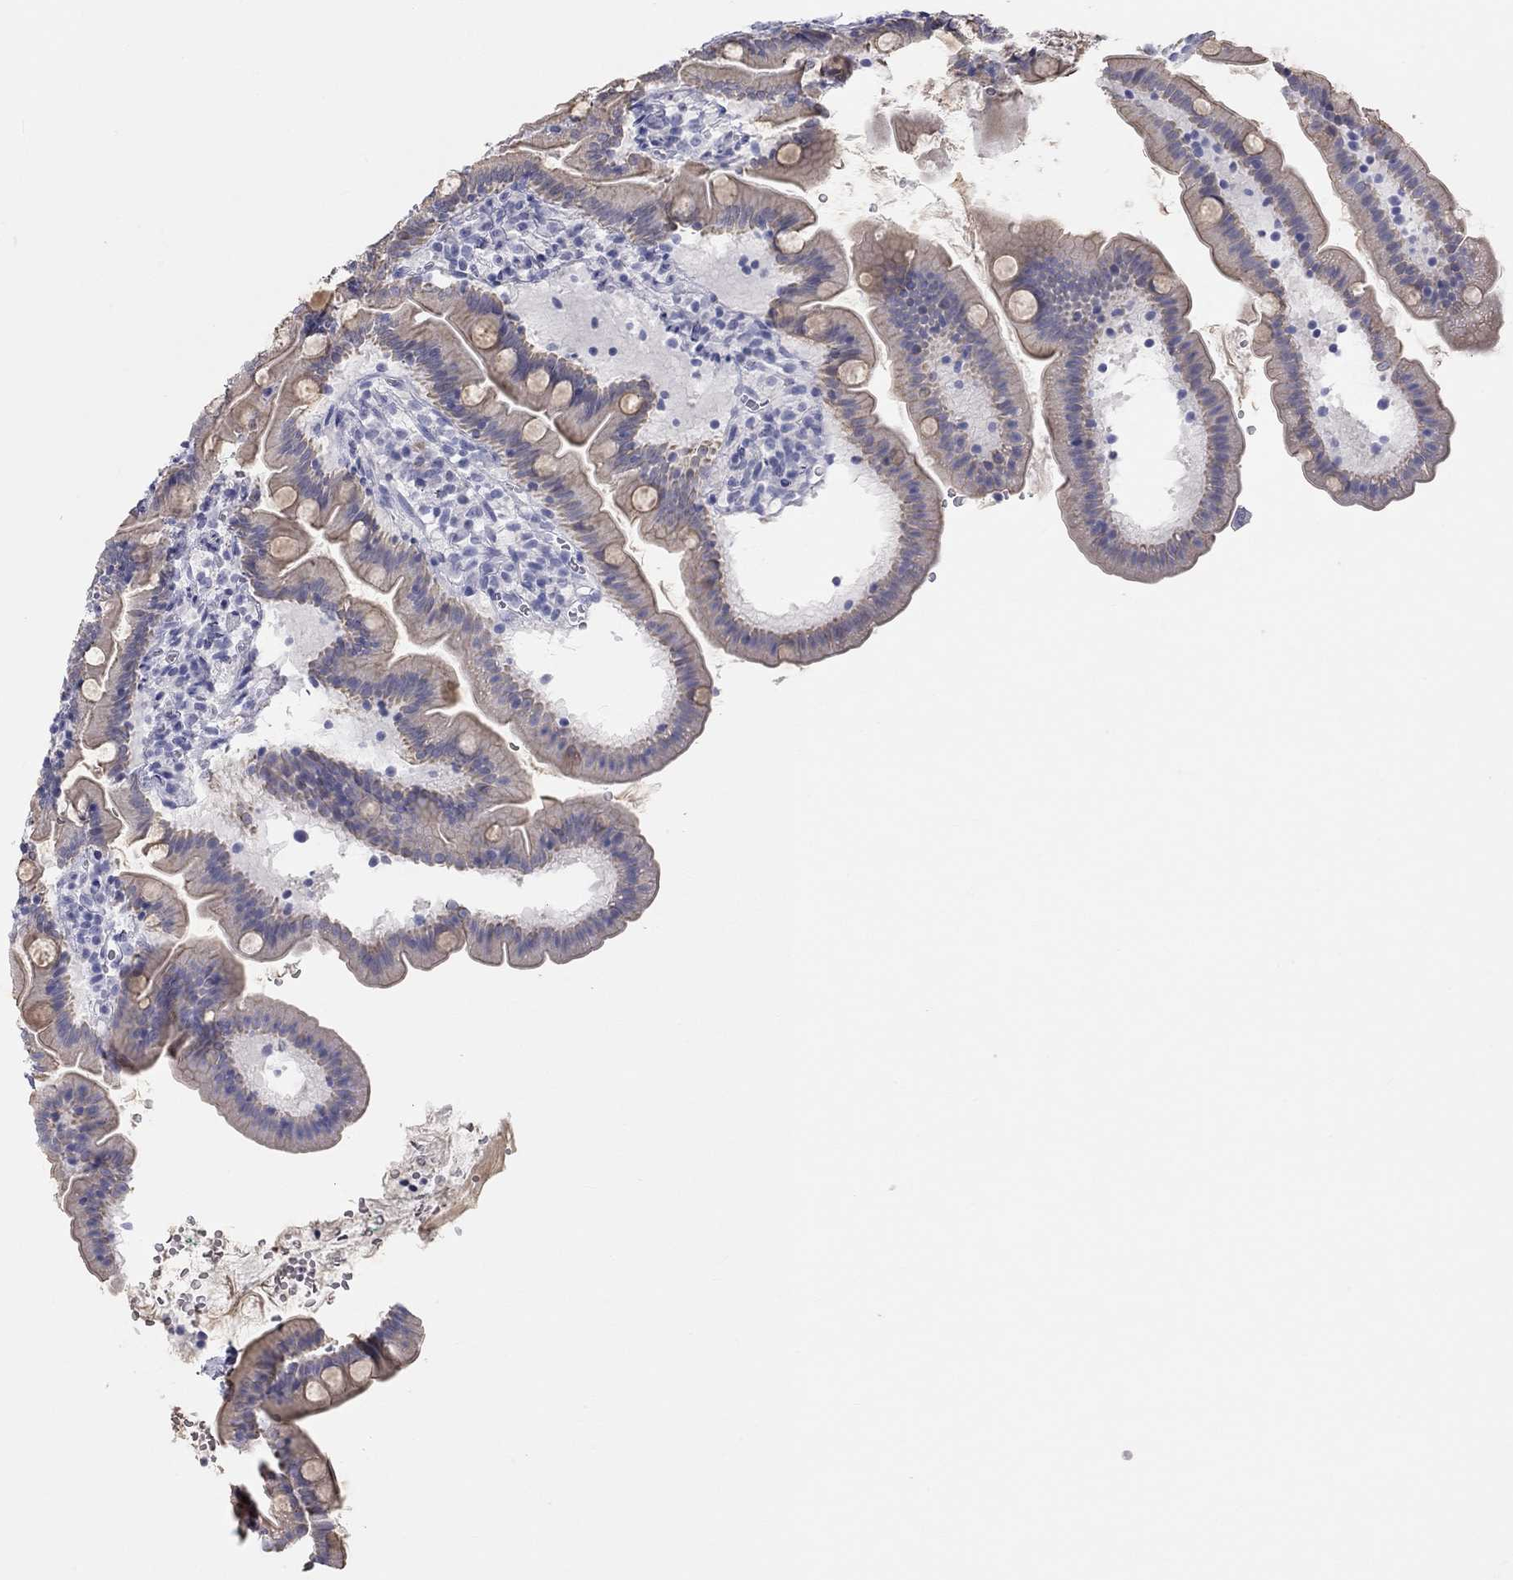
{"staining": {"intensity": "negative", "quantity": "none", "location": "none"}, "tissue": "duodenum", "cell_type": "Glandular cells", "image_type": "normal", "snomed": [{"axis": "morphology", "description": "Normal tissue, NOS"}, {"axis": "topography", "description": "Duodenum"}], "caption": "This is an immunohistochemistry (IHC) histopathology image of normal duodenum. There is no positivity in glandular cells.", "gene": "AK8", "patient": {"sex": "female", "age": 67}}